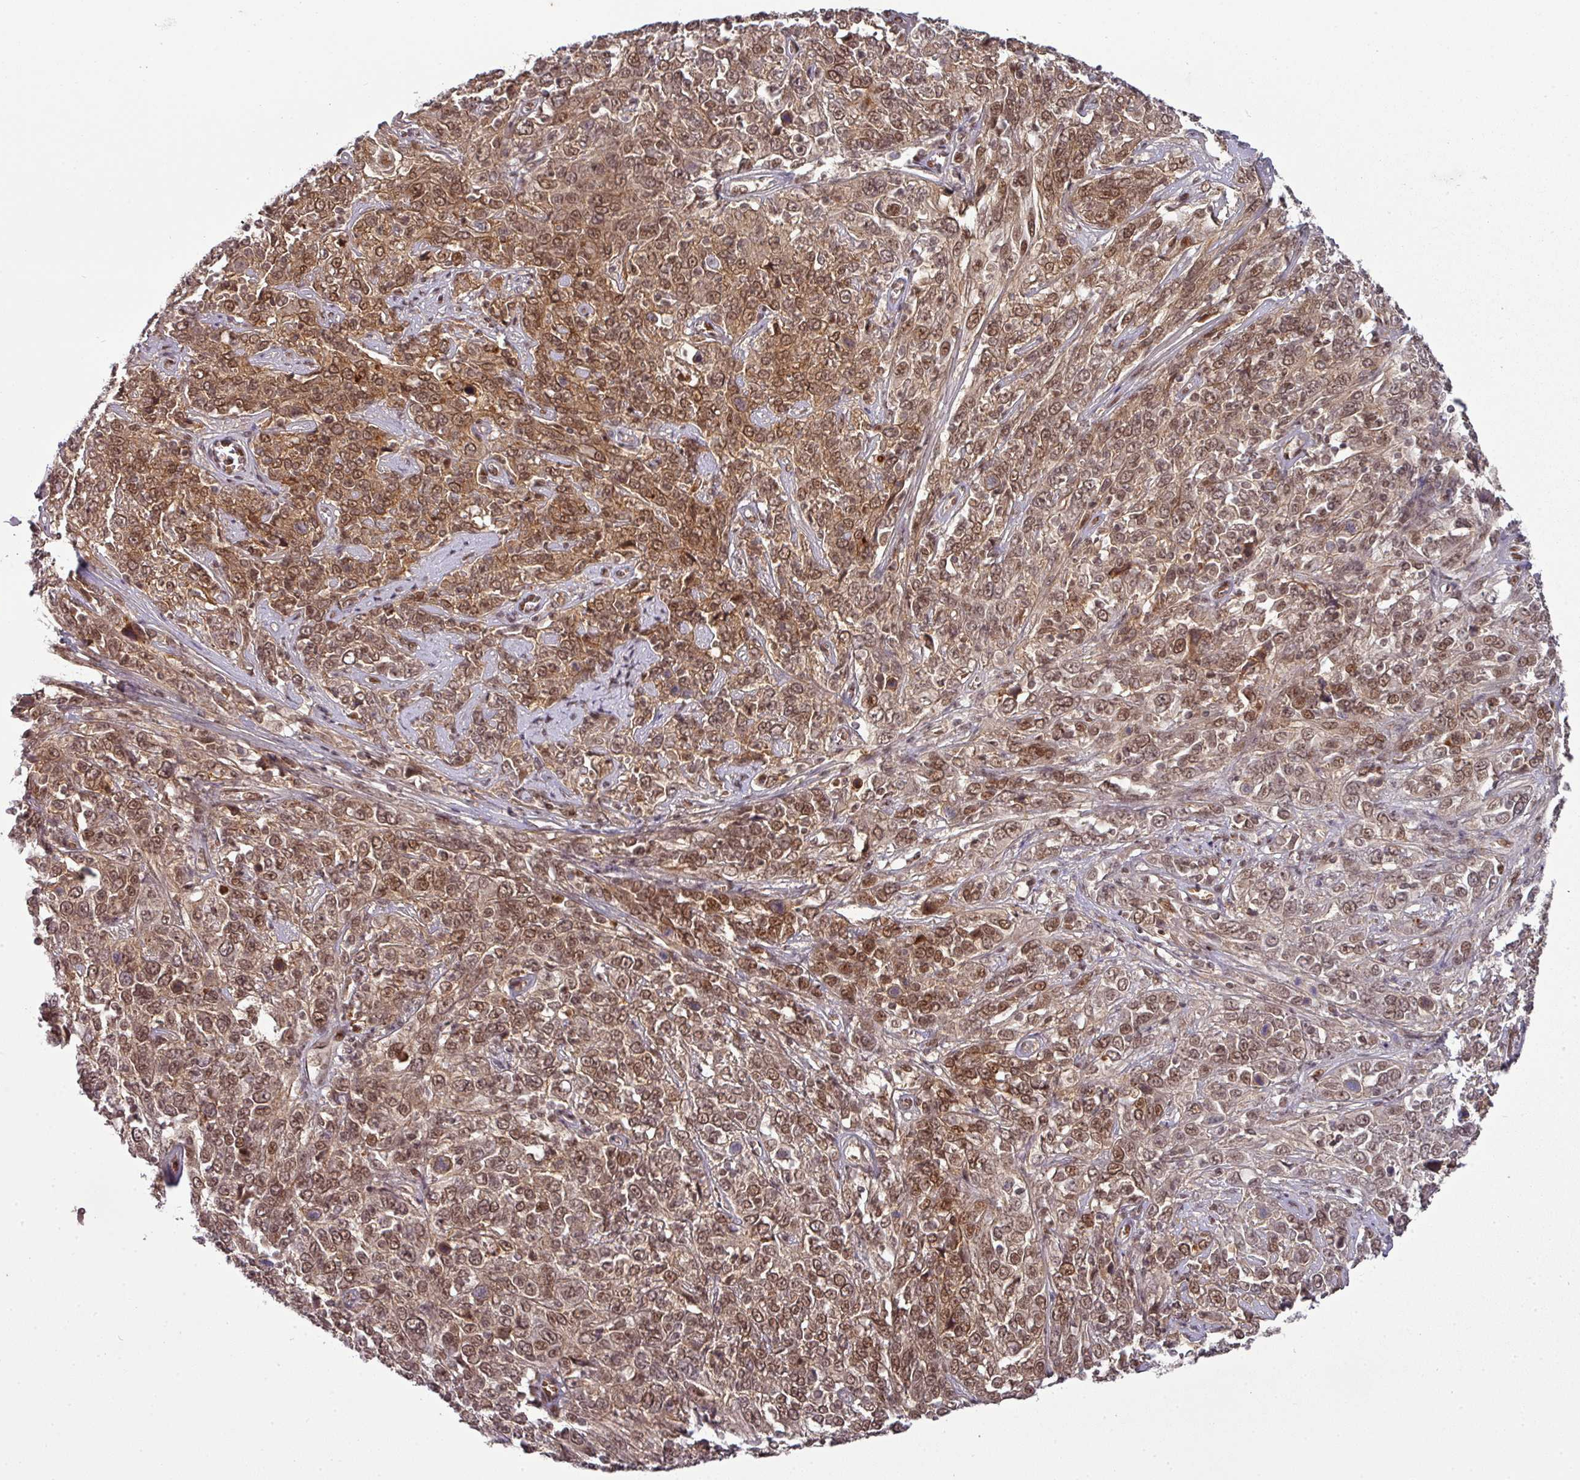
{"staining": {"intensity": "moderate", "quantity": ">75%", "location": "cytoplasmic/membranous,nuclear"}, "tissue": "cervical cancer", "cell_type": "Tumor cells", "image_type": "cancer", "snomed": [{"axis": "morphology", "description": "Squamous cell carcinoma, NOS"}, {"axis": "topography", "description": "Cervix"}], "caption": "Moderate cytoplasmic/membranous and nuclear positivity is present in about >75% of tumor cells in cervical cancer (squamous cell carcinoma).", "gene": "CIC", "patient": {"sex": "female", "age": 46}}